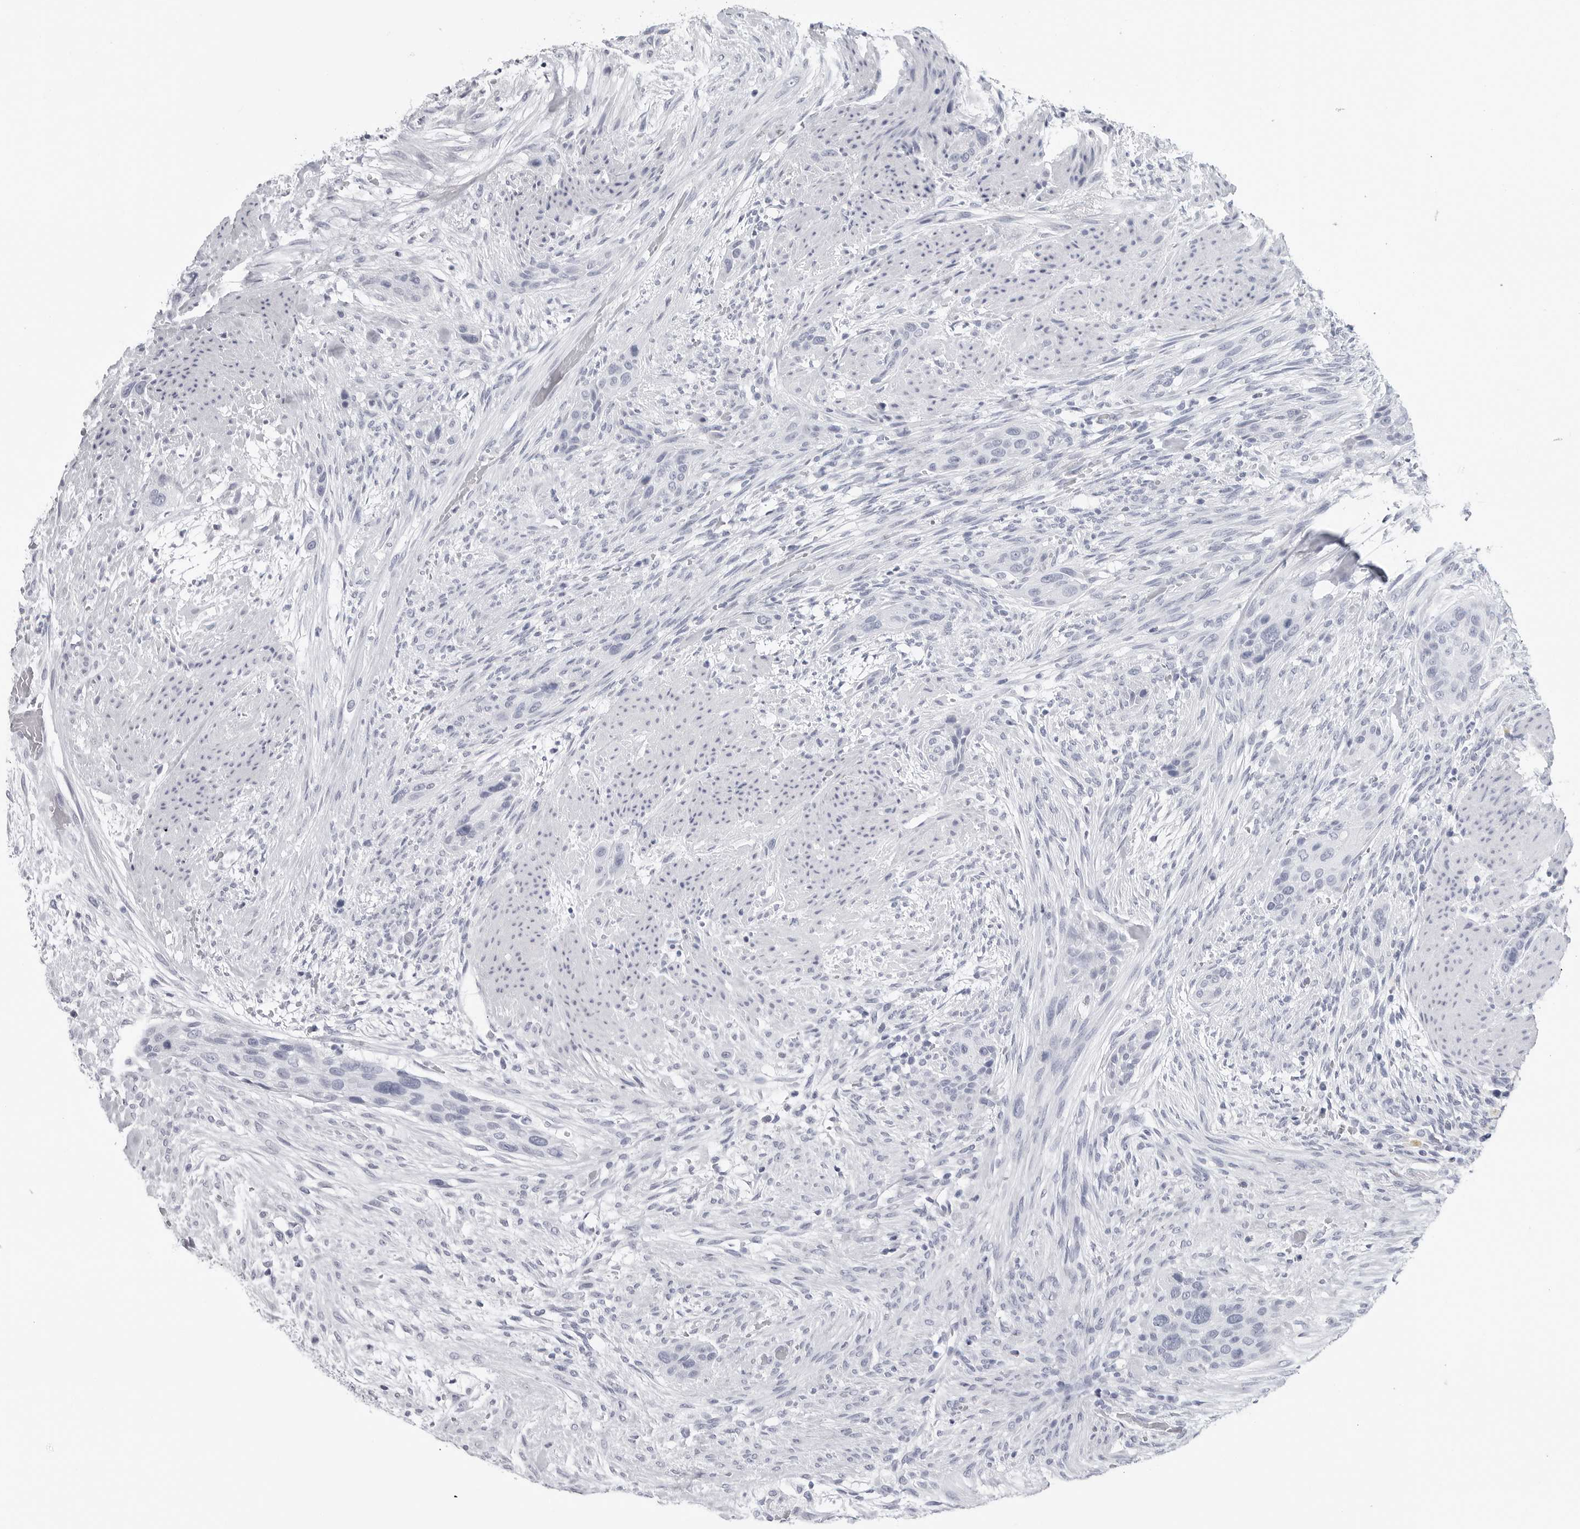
{"staining": {"intensity": "negative", "quantity": "none", "location": "none"}, "tissue": "urothelial cancer", "cell_type": "Tumor cells", "image_type": "cancer", "snomed": [{"axis": "morphology", "description": "Urothelial carcinoma, High grade"}, {"axis": "topography", "description": "Urinary bladder"}], "caption": "Tumor cells are negative for brown protein staining in high-grade urothelial carcinoma.", "gene": "CSH1", "patient": {"sex": "male", "age": 35}}